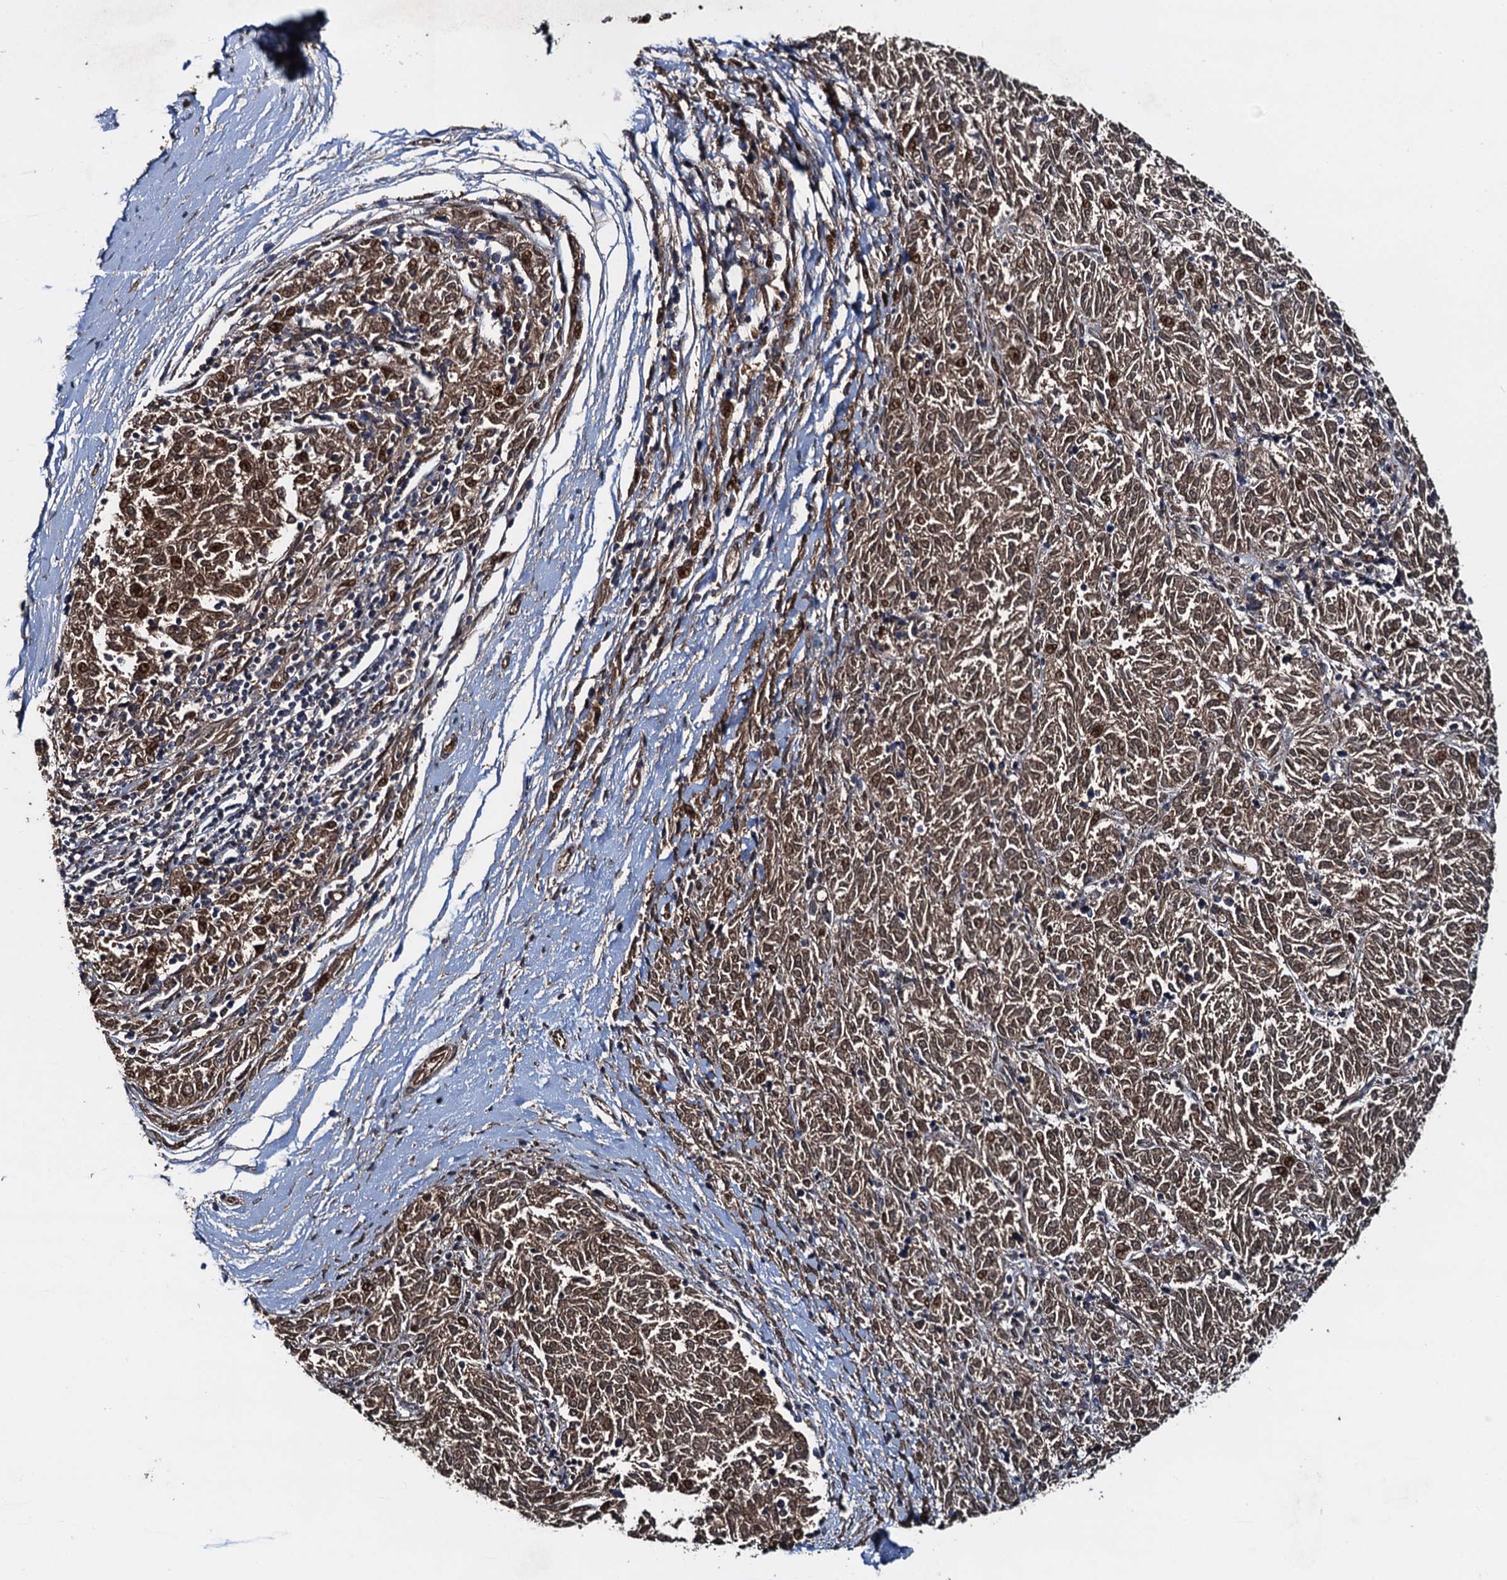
{"staining": {"intensity": "strong", "quantity": ">75%", "location": "cytoplasmic/membranous,nuclear"}, "tissue": "melanoma", "cell_type": "Tumor cells", "image_type": "cancer", "snomed": [{"axis": "morphology", "description": "Malignant melanoma, NOS"}, {"axis": "topography", "description": "Skin"}], "caption": "Protein analysis of malignant melanoma tissue demonstrates strong cytoplasmic/membranous and nuclear staining in approximately >75% of tumor cells.", "gene": "RHOBTB1", "patient": {"sex": "female", "age": 72}}